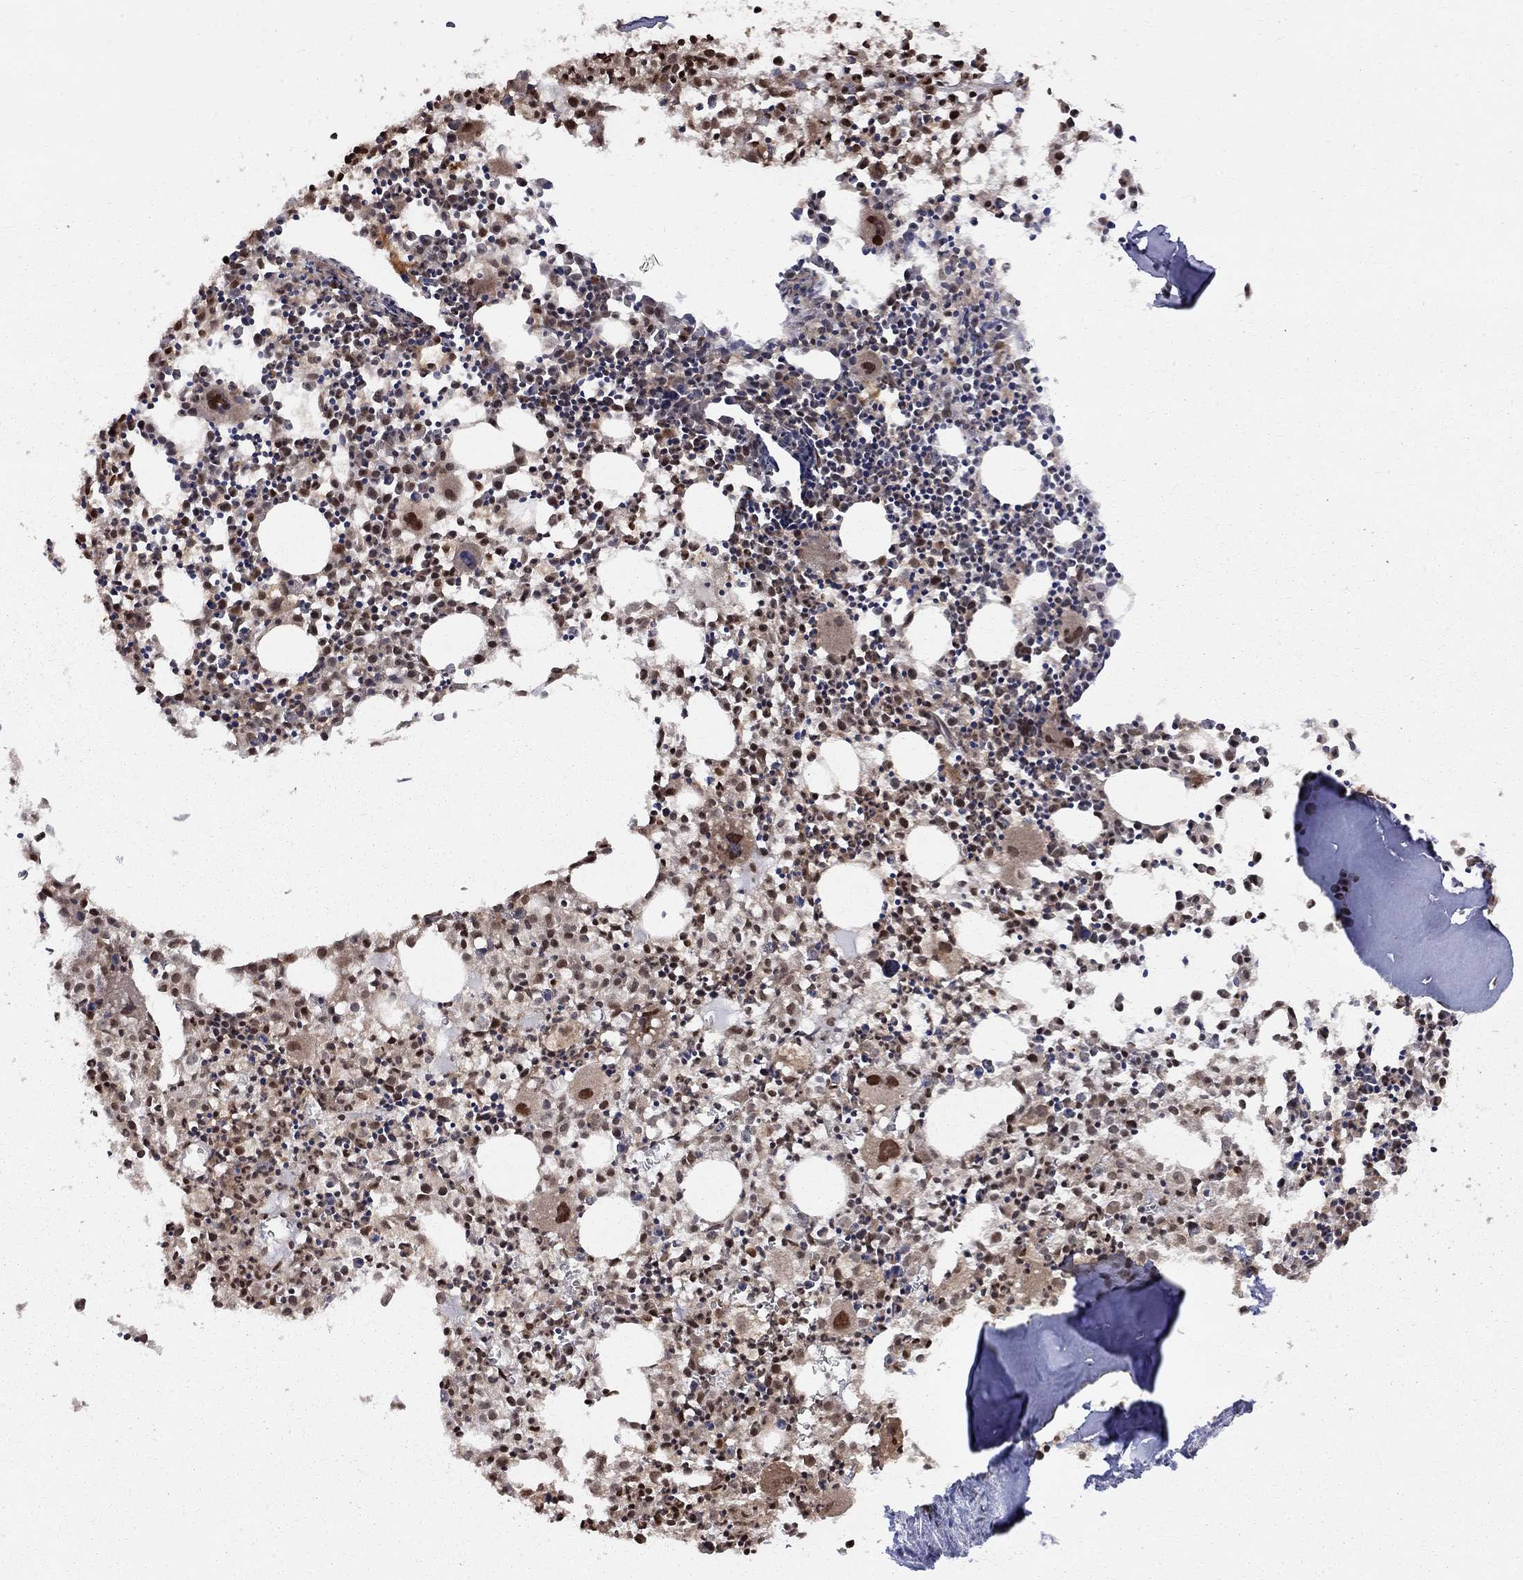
{"staining": {"intensity": "strong", "quantity": "25%-75%", "location": "nuclear"}, "tissue": "bone marrow", "cell_type": "Hematopoietic cells", "image_type": "normal", "snomed": [{"axis": "morphology", "description": "Normal tissue, NOS"}, {"axis": "morphology", "description": "Inflammation, NOS"}, {"axis": "topography", "description": "Bone marrow"}], "caption": "Protein positivity by immunohistochemistry (IHC) displays strong nuclear expression in approximately 25%-75% of hematopoietic cells in normal bone marrow.", "gene": "ELOB", "patient": {"sex": "male", "age": 3}}